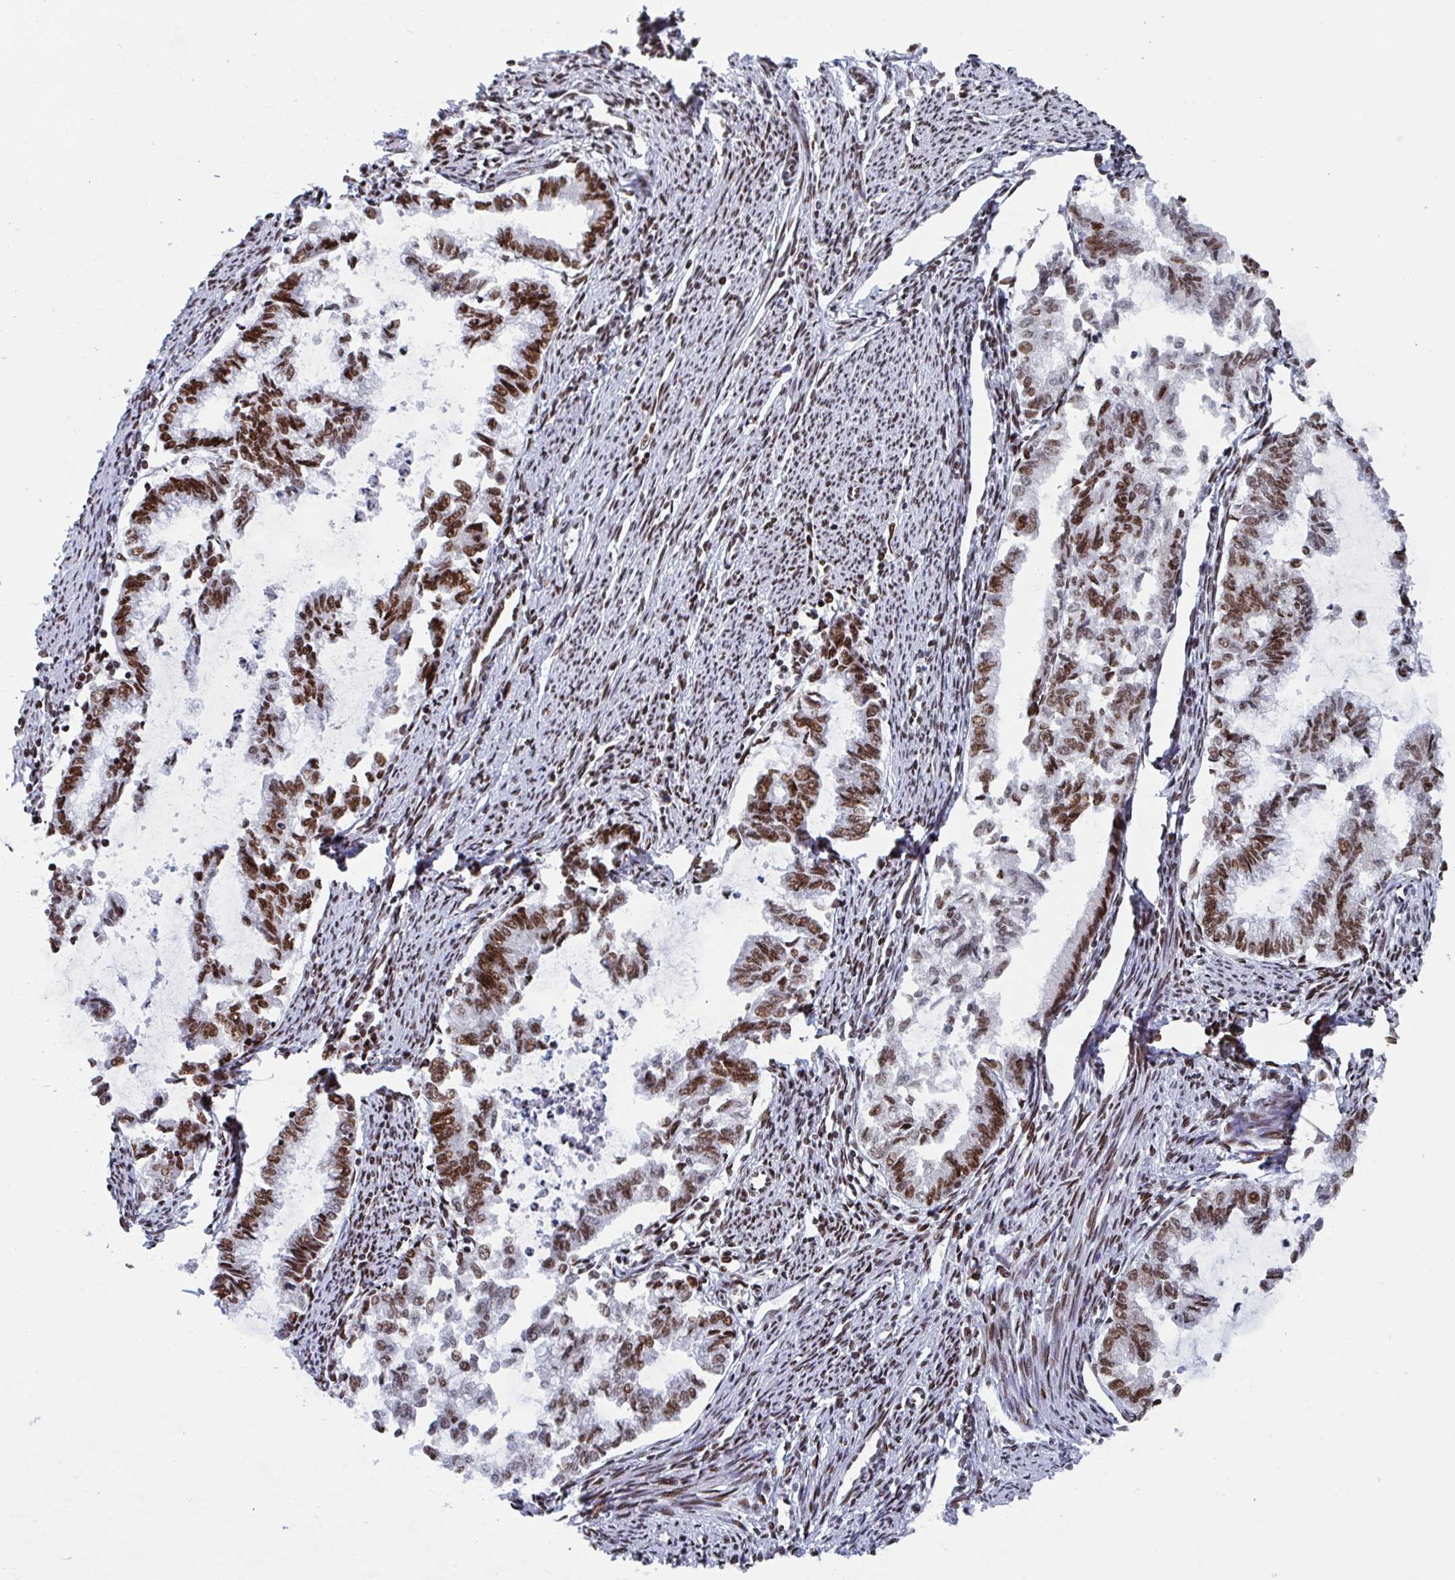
{"staining": {"intensity": "strong", "quantity": ">75%", "location": "nuclear"}, "tissue": "endometrial cancer", "cell_type": "Tumor cells", "image_type": "cancer", "snomed": [{"axis": "morphology", "description": "Adenocarcinoma, NOS"}, {"axis": "topography", "description": "Endometrium"}], "caption": "IHC (DAB (3,3'-diaminobenzidine)) staining of human endometrial adenocarcinoma demonstrates strong nuclear protein expression in approximately >75% of tumor cells.", "gene": "ZNF607", "patient": {"sex": "female", "age": 79}}